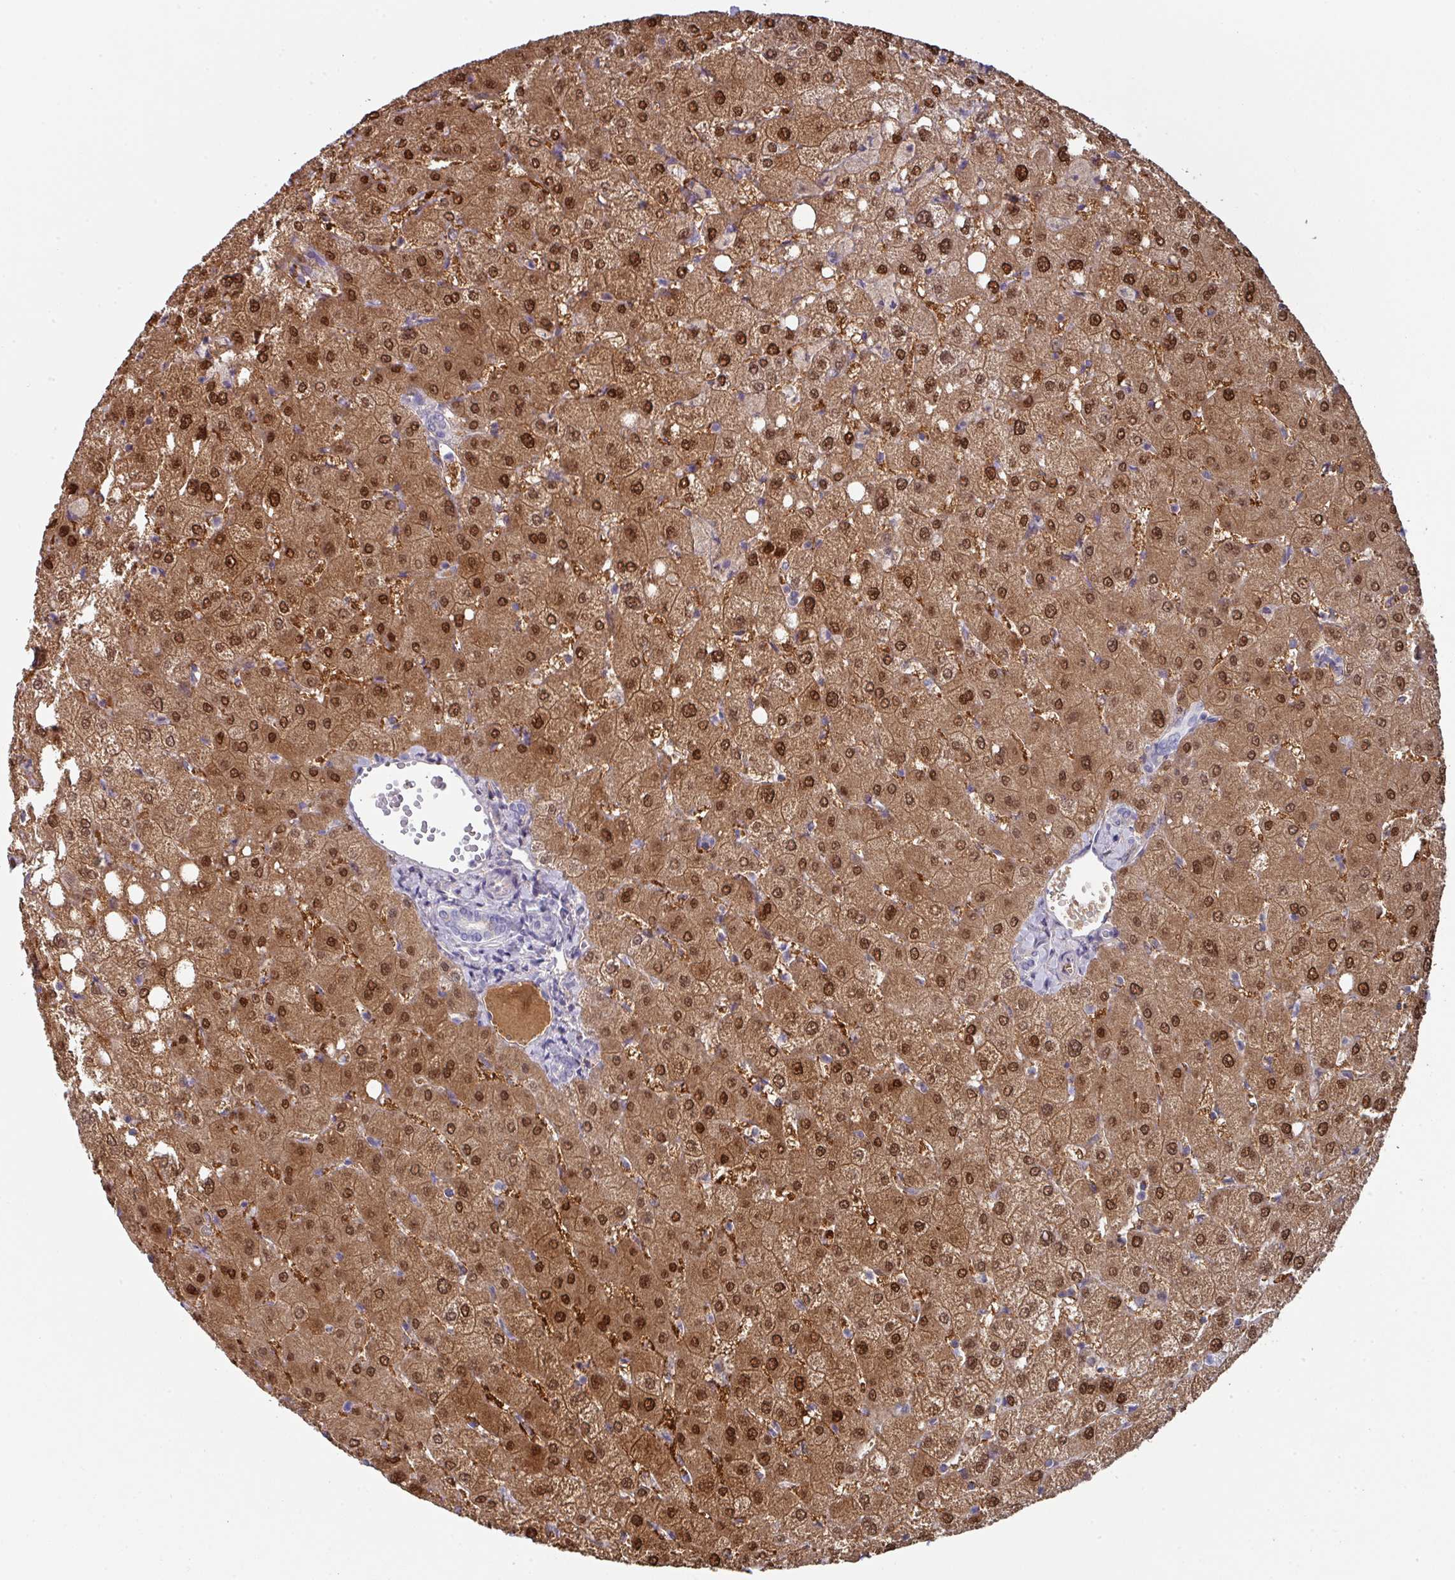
{"staining": {"intensity": "negative", "quantity": "none", "location": "none"}, "tissue": "liver", "cell_type": "Cholangiocytes", "image_type": "normal", "snomed": [{"axis": "morphology", "description": "Normal tissue, NOS"}, {"axis": "topography", "description": "Liver"}], "caption": "Human liver stained for a protein using immunohistochemistry exhibits no positivity in cholangiocytes.", "gene": "DEFB115", "patient": {"sex": "female", "age": 54}}